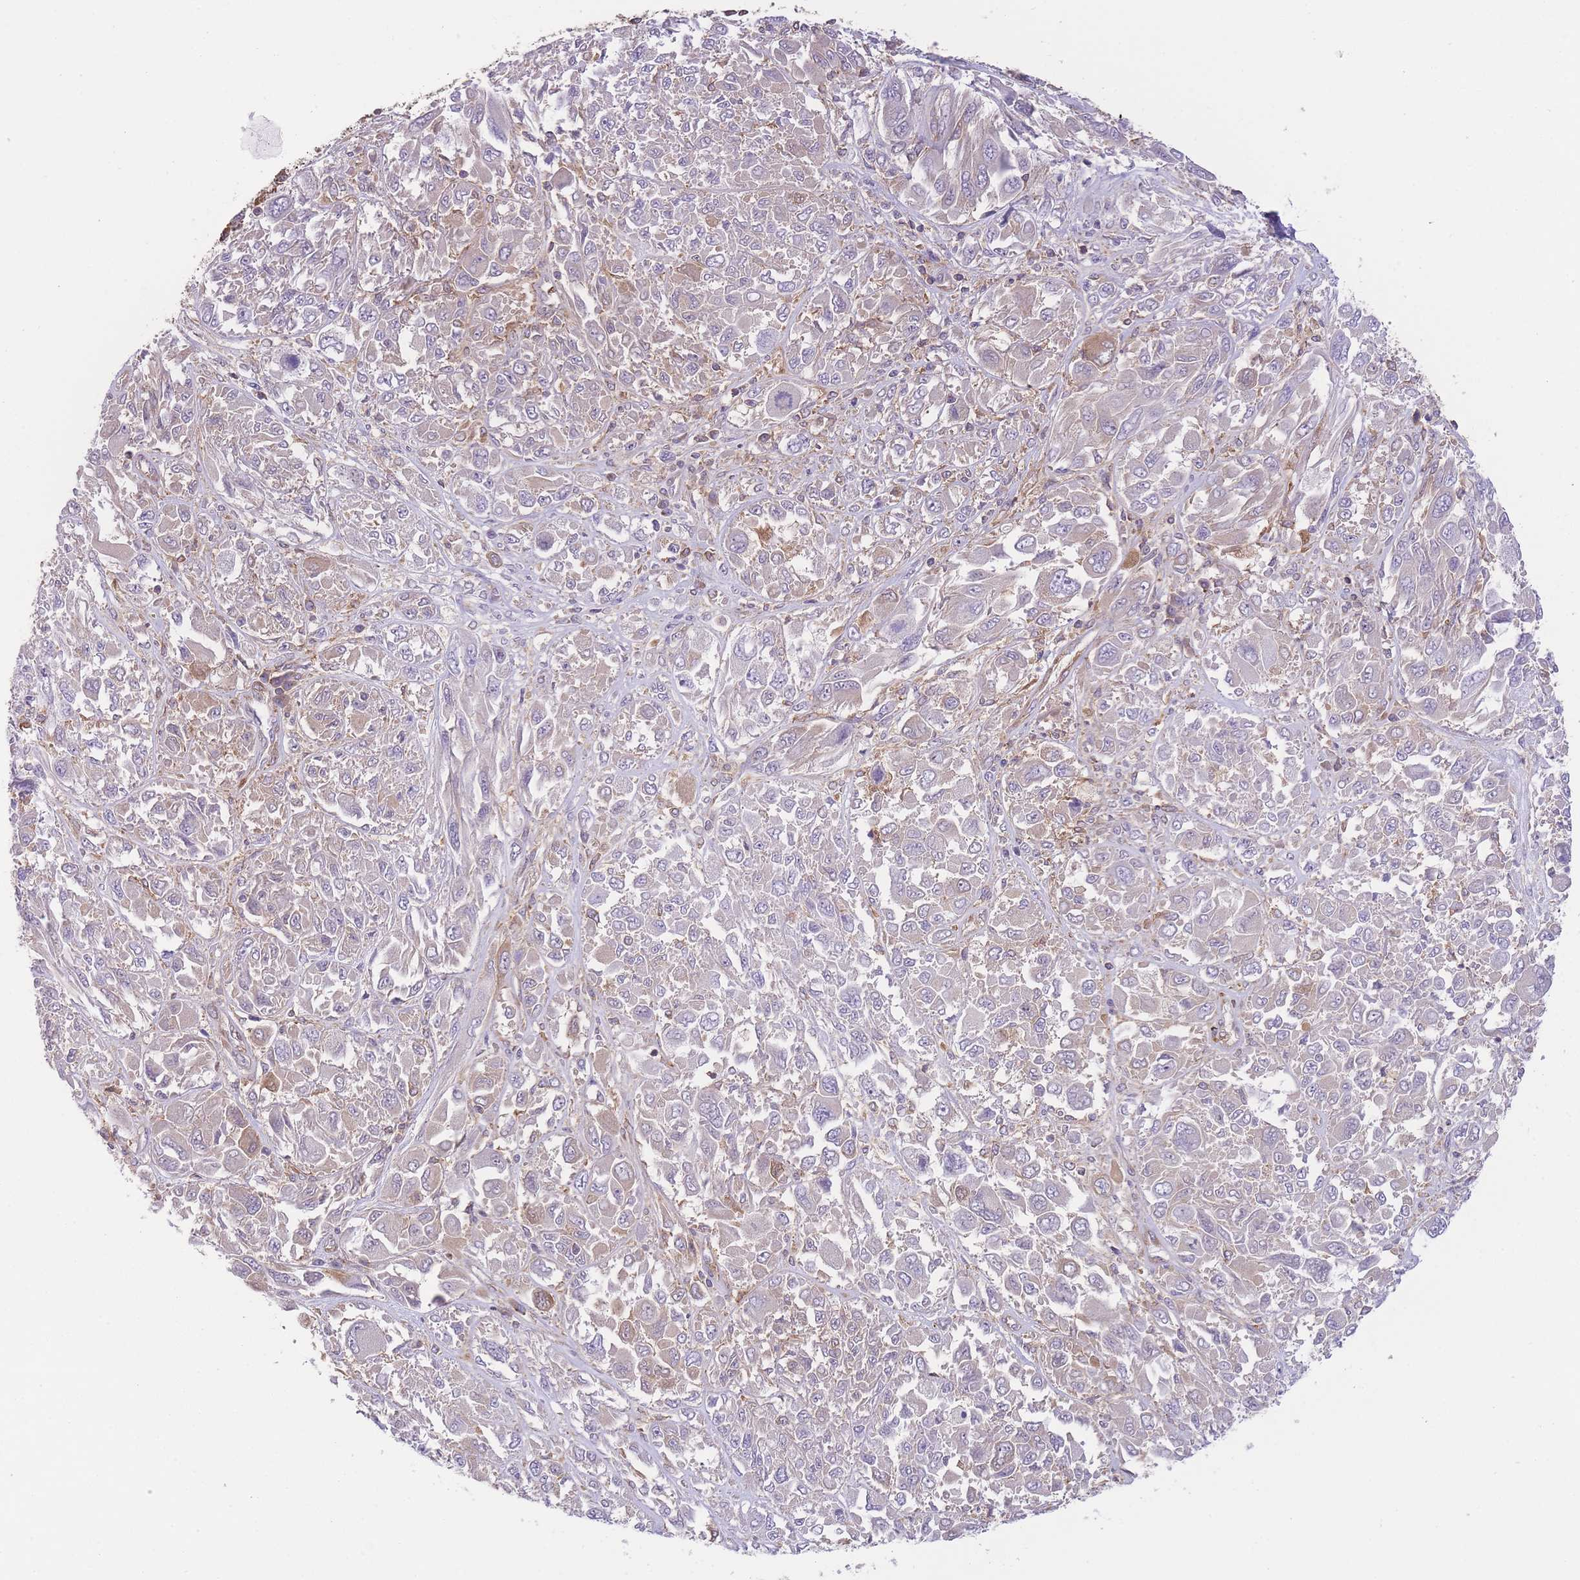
{"staining": {"intensity": "negative", "quantity": "none", "location": "none"}, "tissue": "melanoma", "cell_type": "Tumor cells", "image_type": "cancer", "snomed": [{"axis": "morphology", "description": "Malignant melanoma, NOS"}, {"axis": "topography", "description": "Skin"}], "caption": "Immunohistochemical staining of melanoma displays no significant positivity in tumor cells.", "gene": "PRKAR1A", "patient": {"sex": "female", "age": 91}}